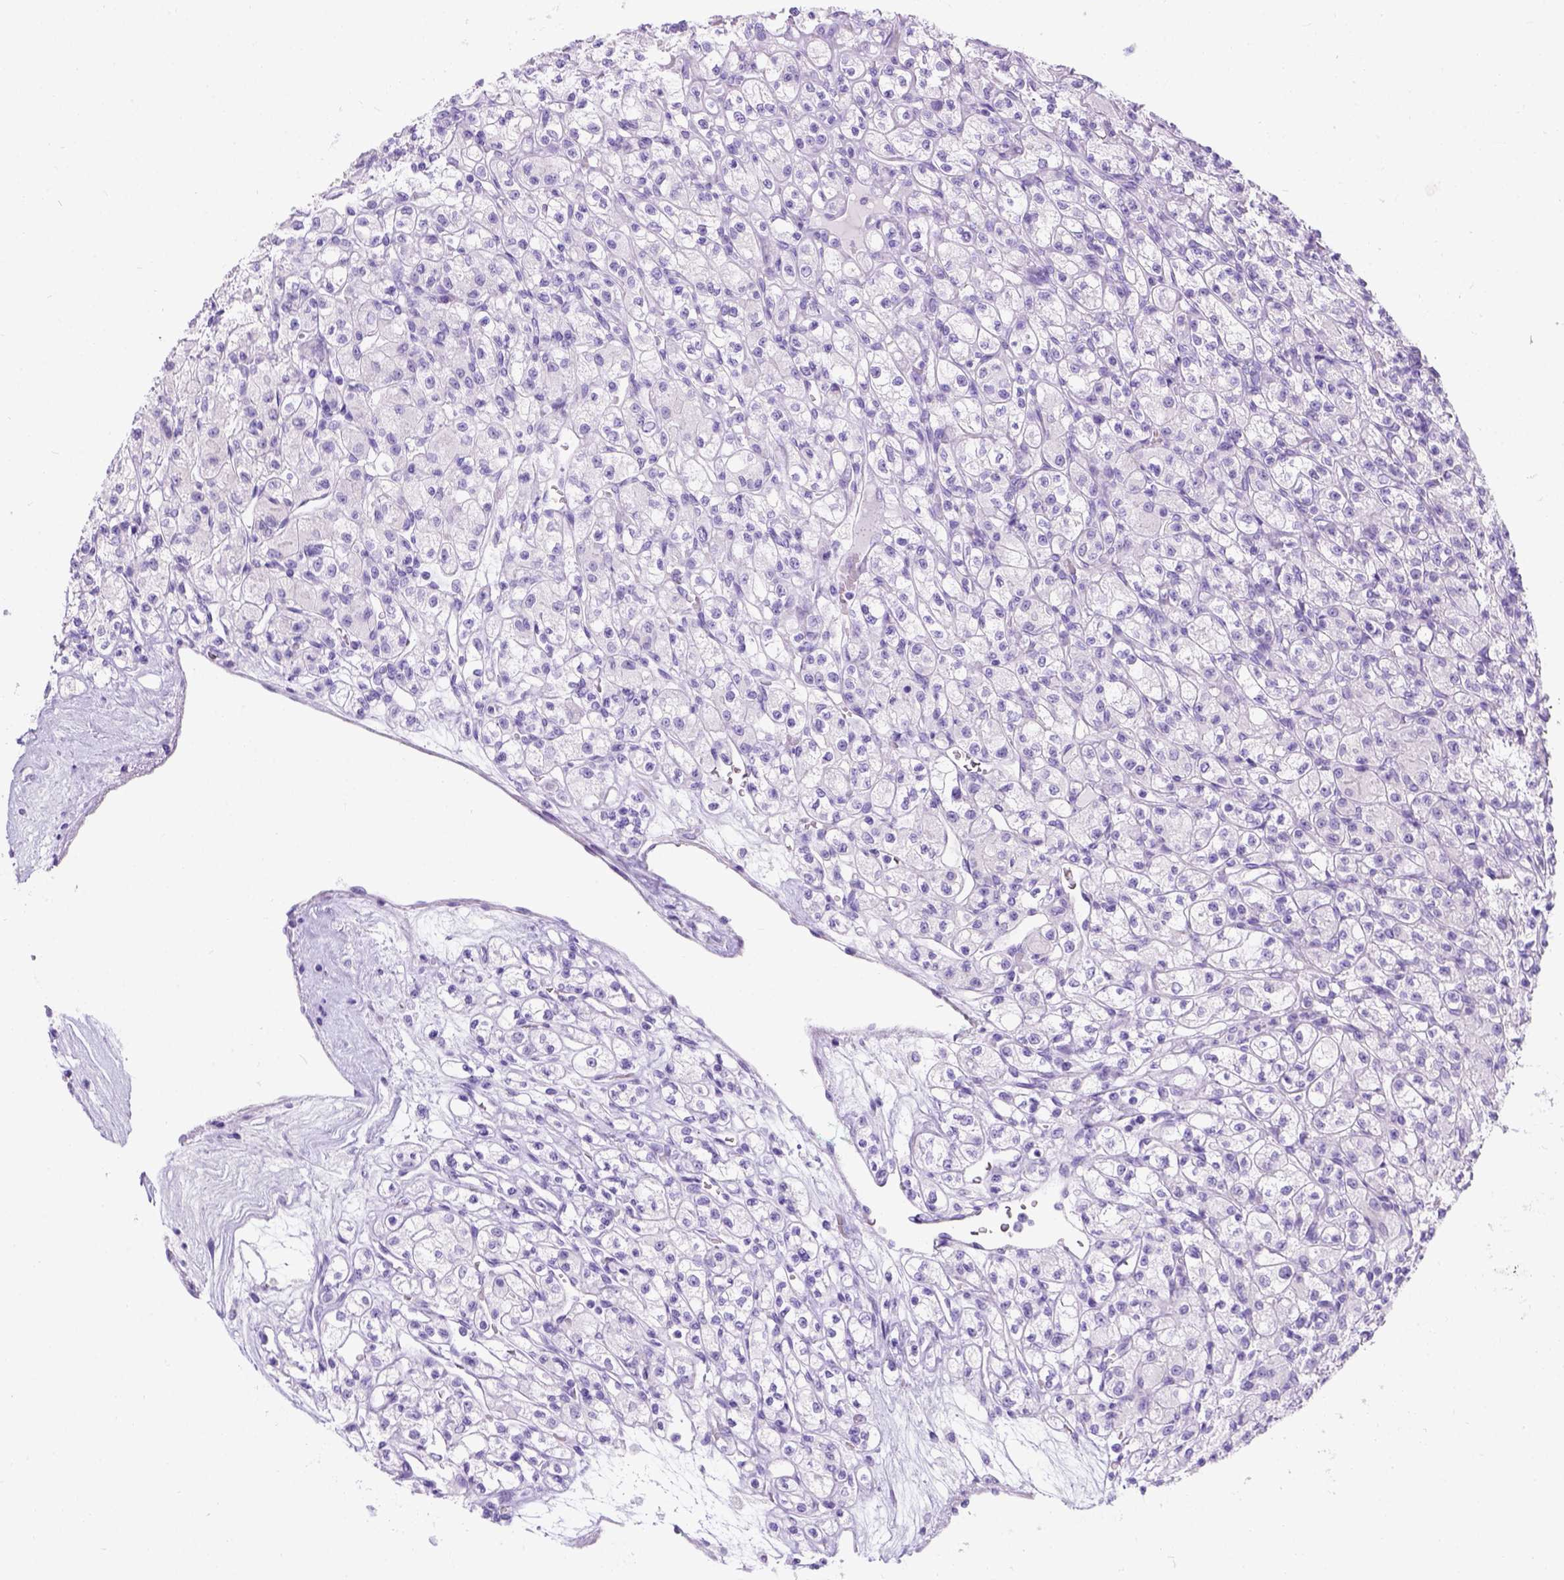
{"staining": {"intensity": "negative", "quantity": "none", "location": "none"}, "tissue": "renal cancer", "cell_type": "Tumor cells", "image_type": "cancer", "snomed": [{"axis": "morphology", "description": "Adenocarcinoma, NOS"}, {"axis": "topography", "description": "Kidney"}], "caption": "An immunohistochemistry (IHC) micrograph of renal cancer (adenocarcinoma) is shown. There is no staining in tumor cells of renal cancer (adenocarcinoma).", "gene": "C7orf57", "patient": {"sex": "female", "age": 70}}